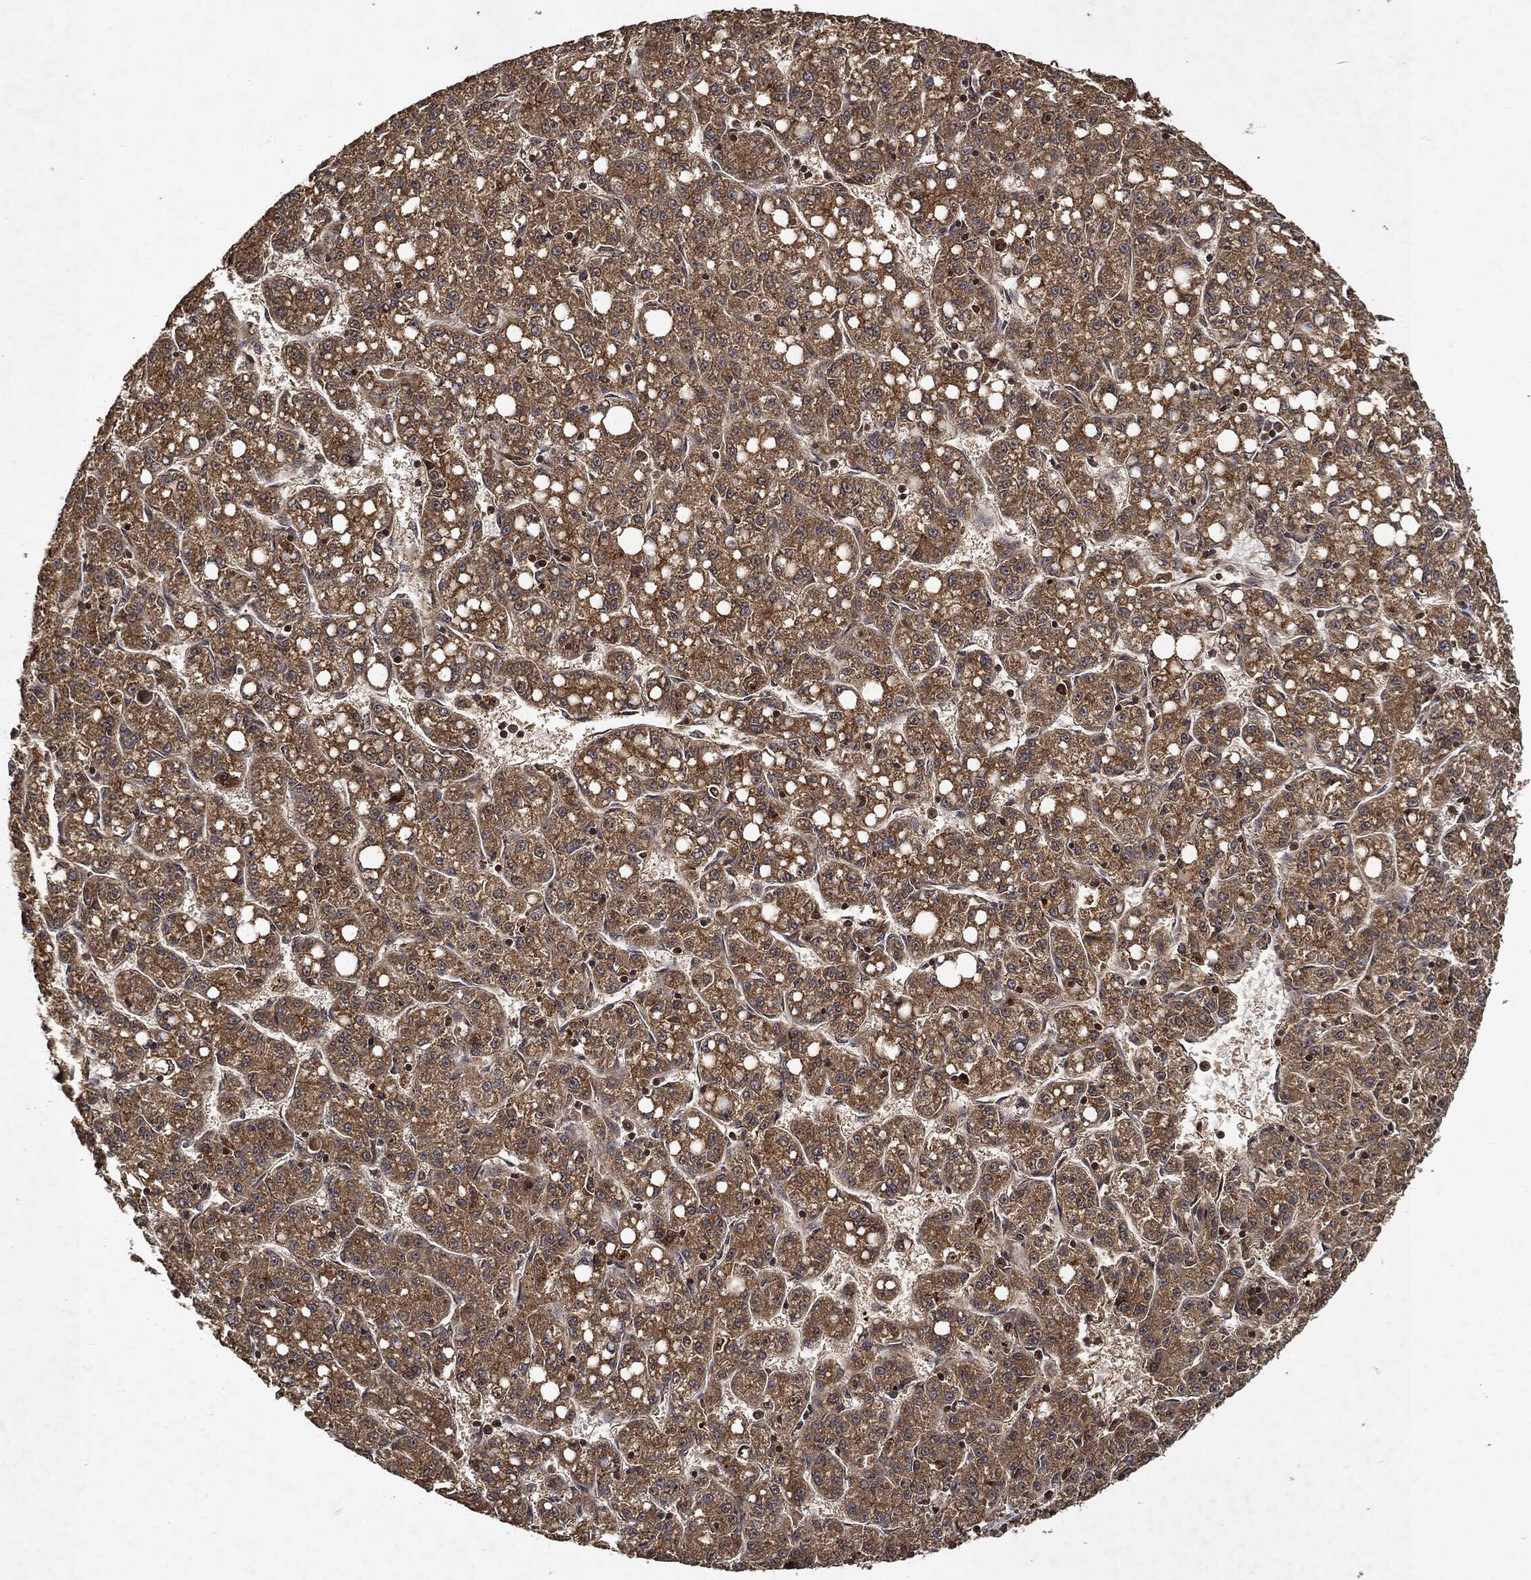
{"staining": {"intensity": "moderate", "quantity": ">75%", "location": "cytoplasmic/membranous"}, "tissue": "liver cancer", "cell_type": "Tumor cells", "image_type": "cancer", "snomed": [{"axis": "morphology", "description": "Carcinoma, Hepatocellular, NOS"}, {"axis": "topography", "description": "Liver"}], "caption": "A brown stain labels moderate cytoplasmic/membranous positivity of a protein in hepatocellular carcinoma (liver) tumor cells.", "gene": "ZNF226", "patient": {"sex": "female", "age": 65}}